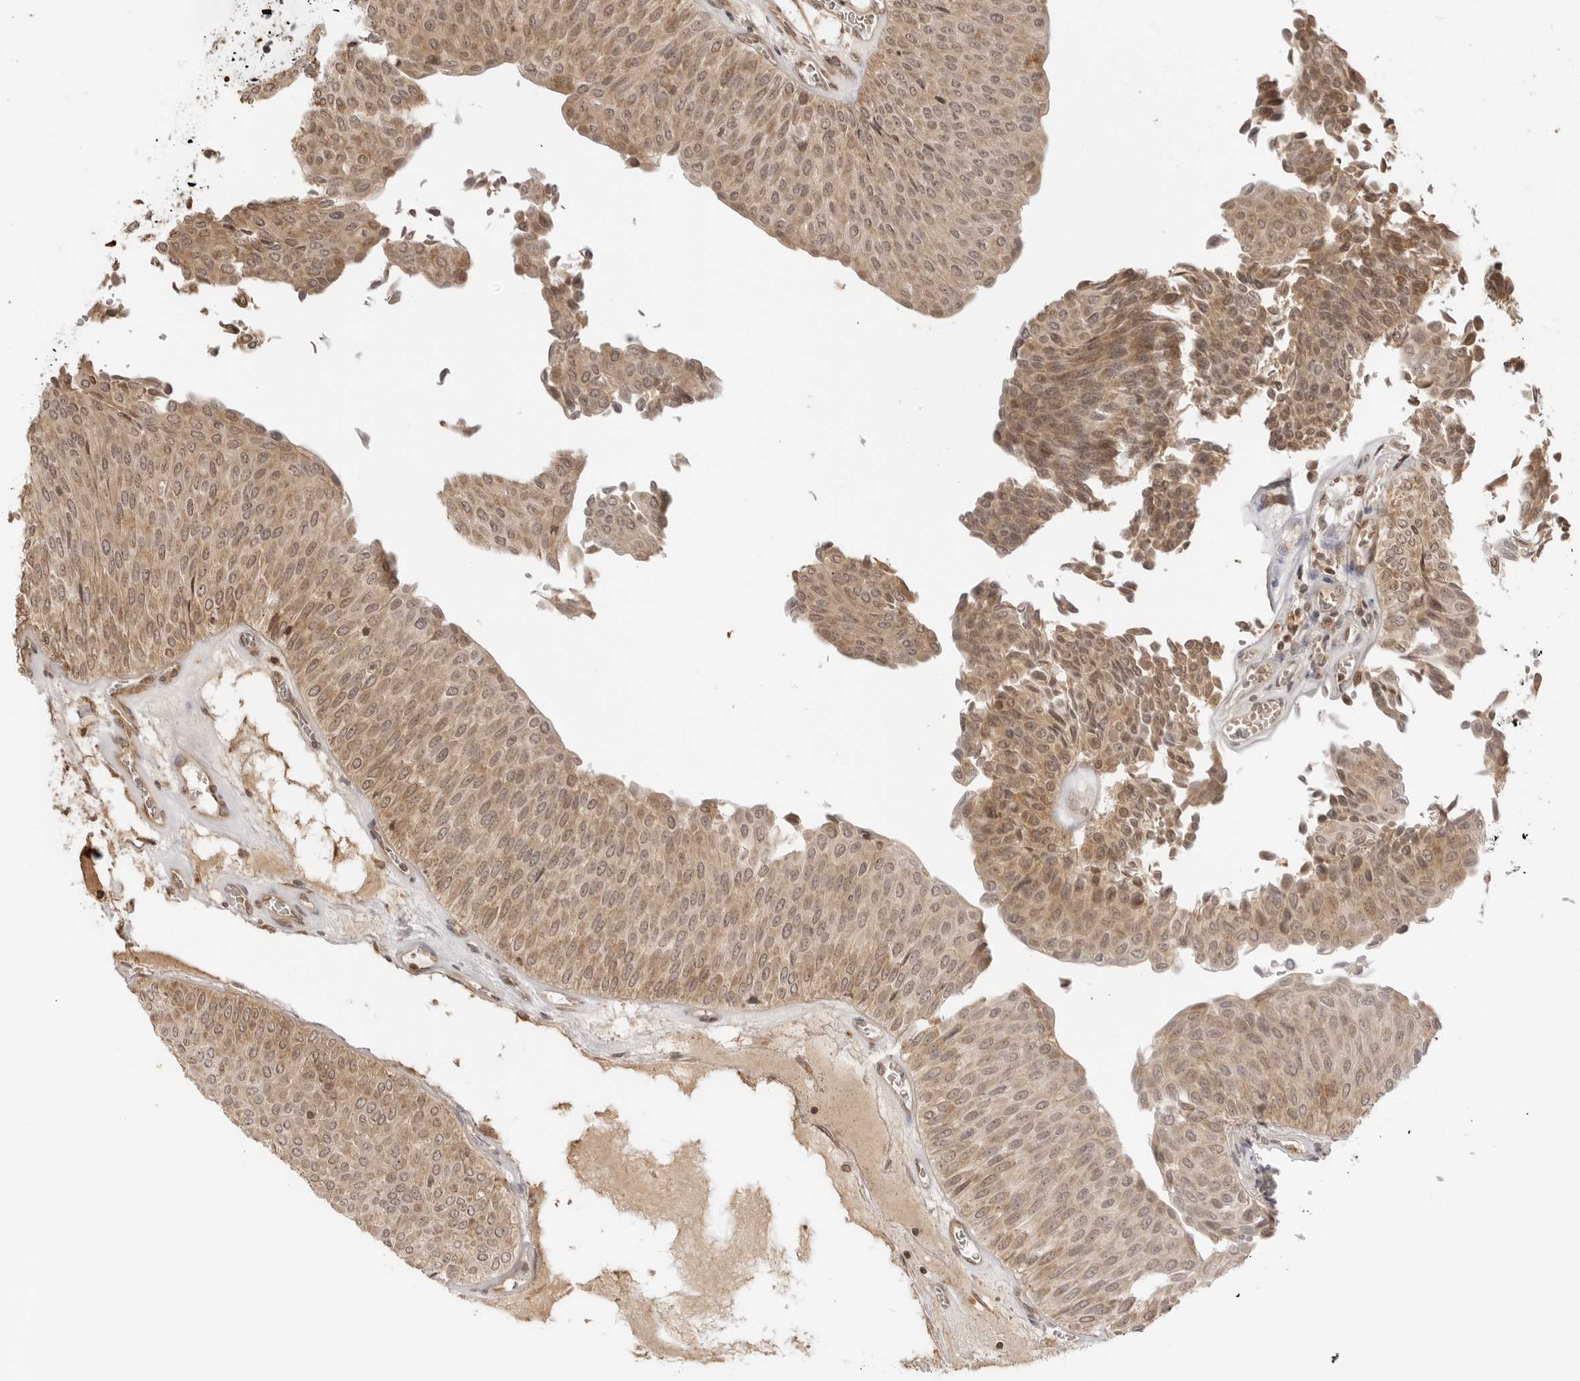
{"staining": {"intensity": "weak", "quantity": ">75%", "location": "cytoplasmic/membranous,nuclear"}, "tissue": "urothelial cancer", "cell_type": "Tumor cells", "image_type": "cancer", "snomed": [{"axis": "morphology", "description": "Urothelial carcinoma, Low grade"}, {"axis": "topography", "description": "Urinary bladder"}], "caption": "Immunohistochemical staining of human urothelial cancer displays low levels of weak cytoplasmic/membranous and nuclear protein staining in approximately >75% of tumor cells. Ihc stains the protein in brown and the nuclei are stained blue.", "gene": "IKBKE", "patient": {"sex": "male", "age": 78}}